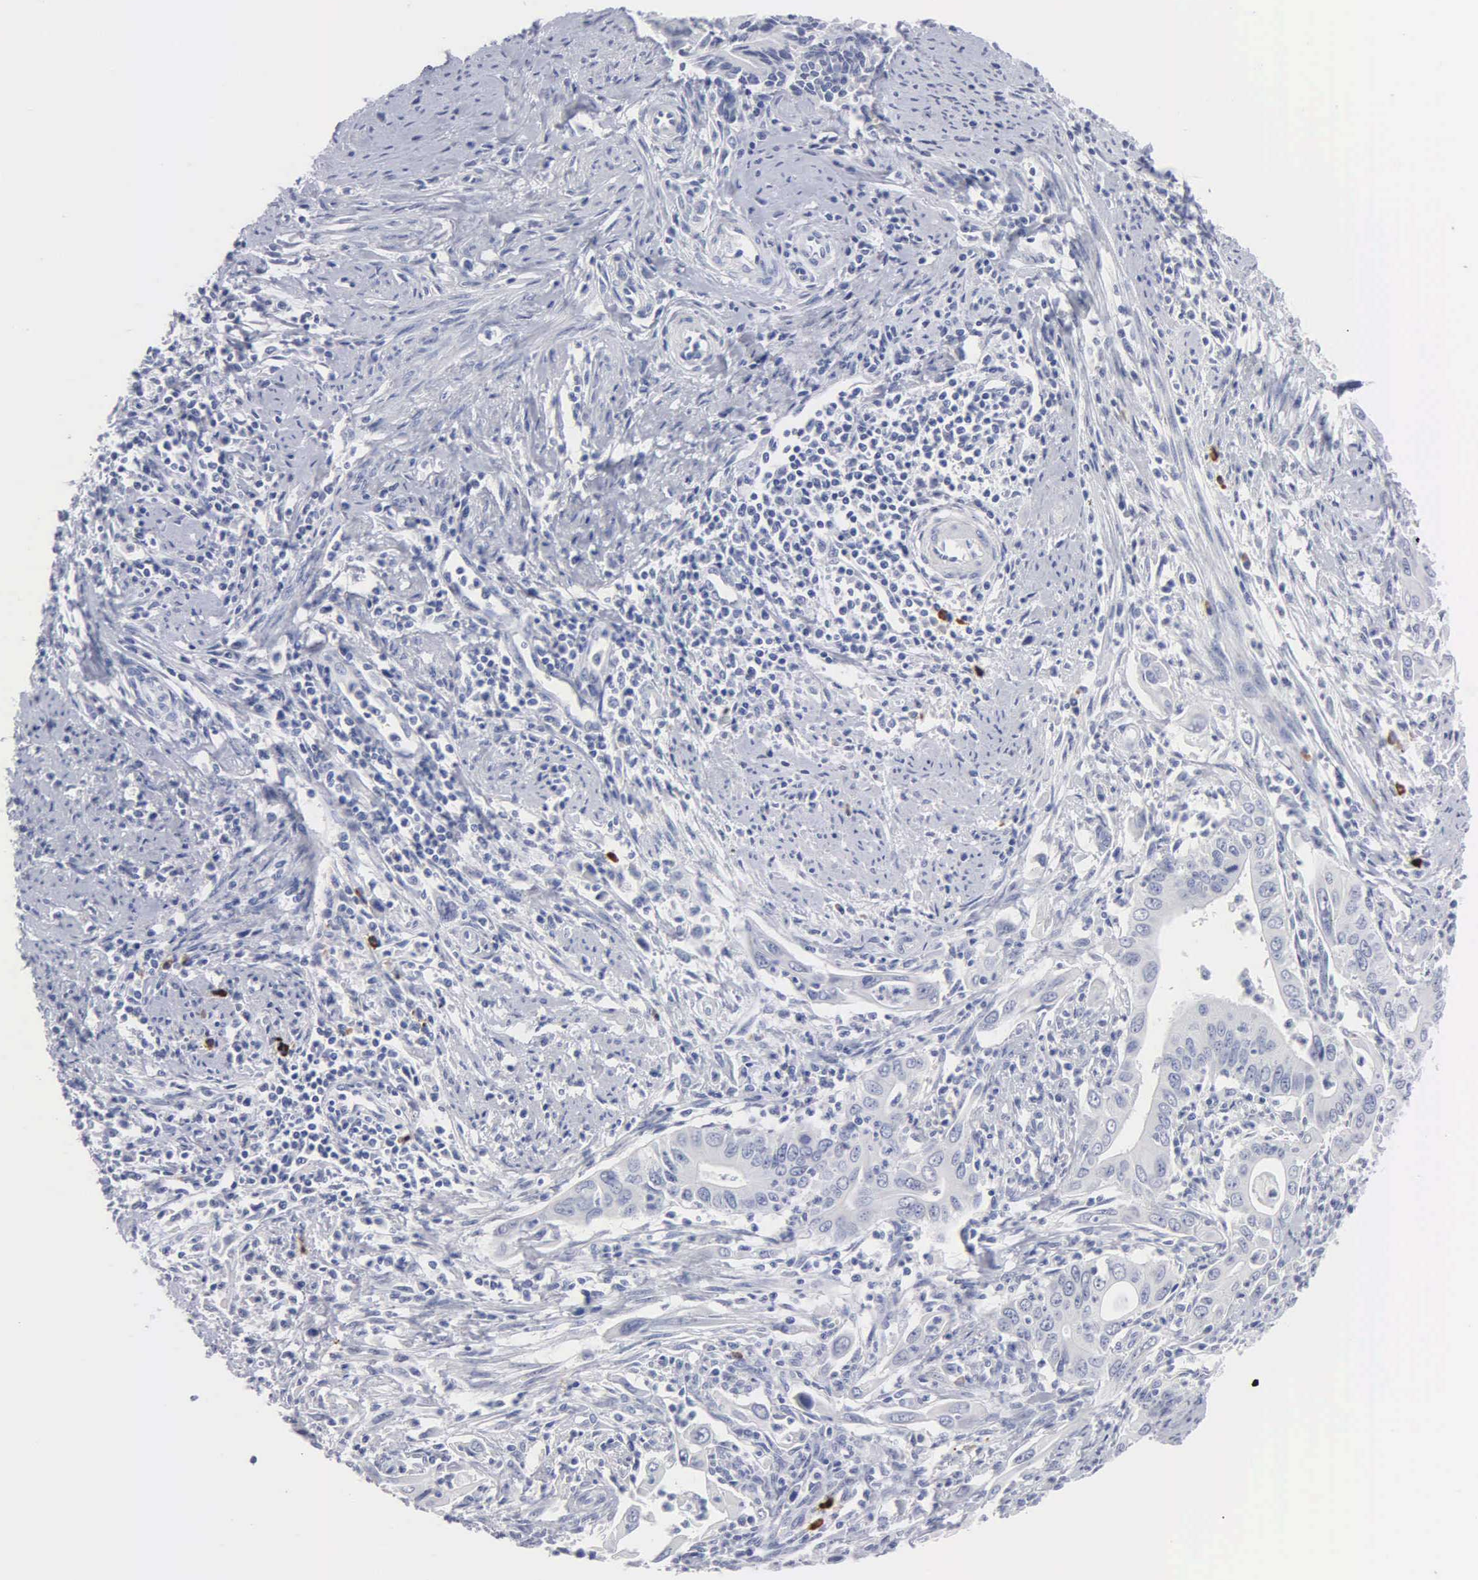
{"staining": {"intensity": "negative", "quantity": "none", "location": "none"}, "tissue": "cervical cancer", "cell_type": "Tumor cells", "image_type": "cancer", "snomed": [{"axis": "morphology", "description": "Normal tissue, NOS"}, {"axis": "morphology", "description": "Adenocarcinoma, NOS"}, {"axis": "topography", "description": "Cervix"}], "caption": "This is a micrograph of IHC staining of cervical cancer (adenocarcinoma), which shows no staining in tumor cells.", "gene": "ASPHD2", "patient": {"sex": "female", "age": 34}}